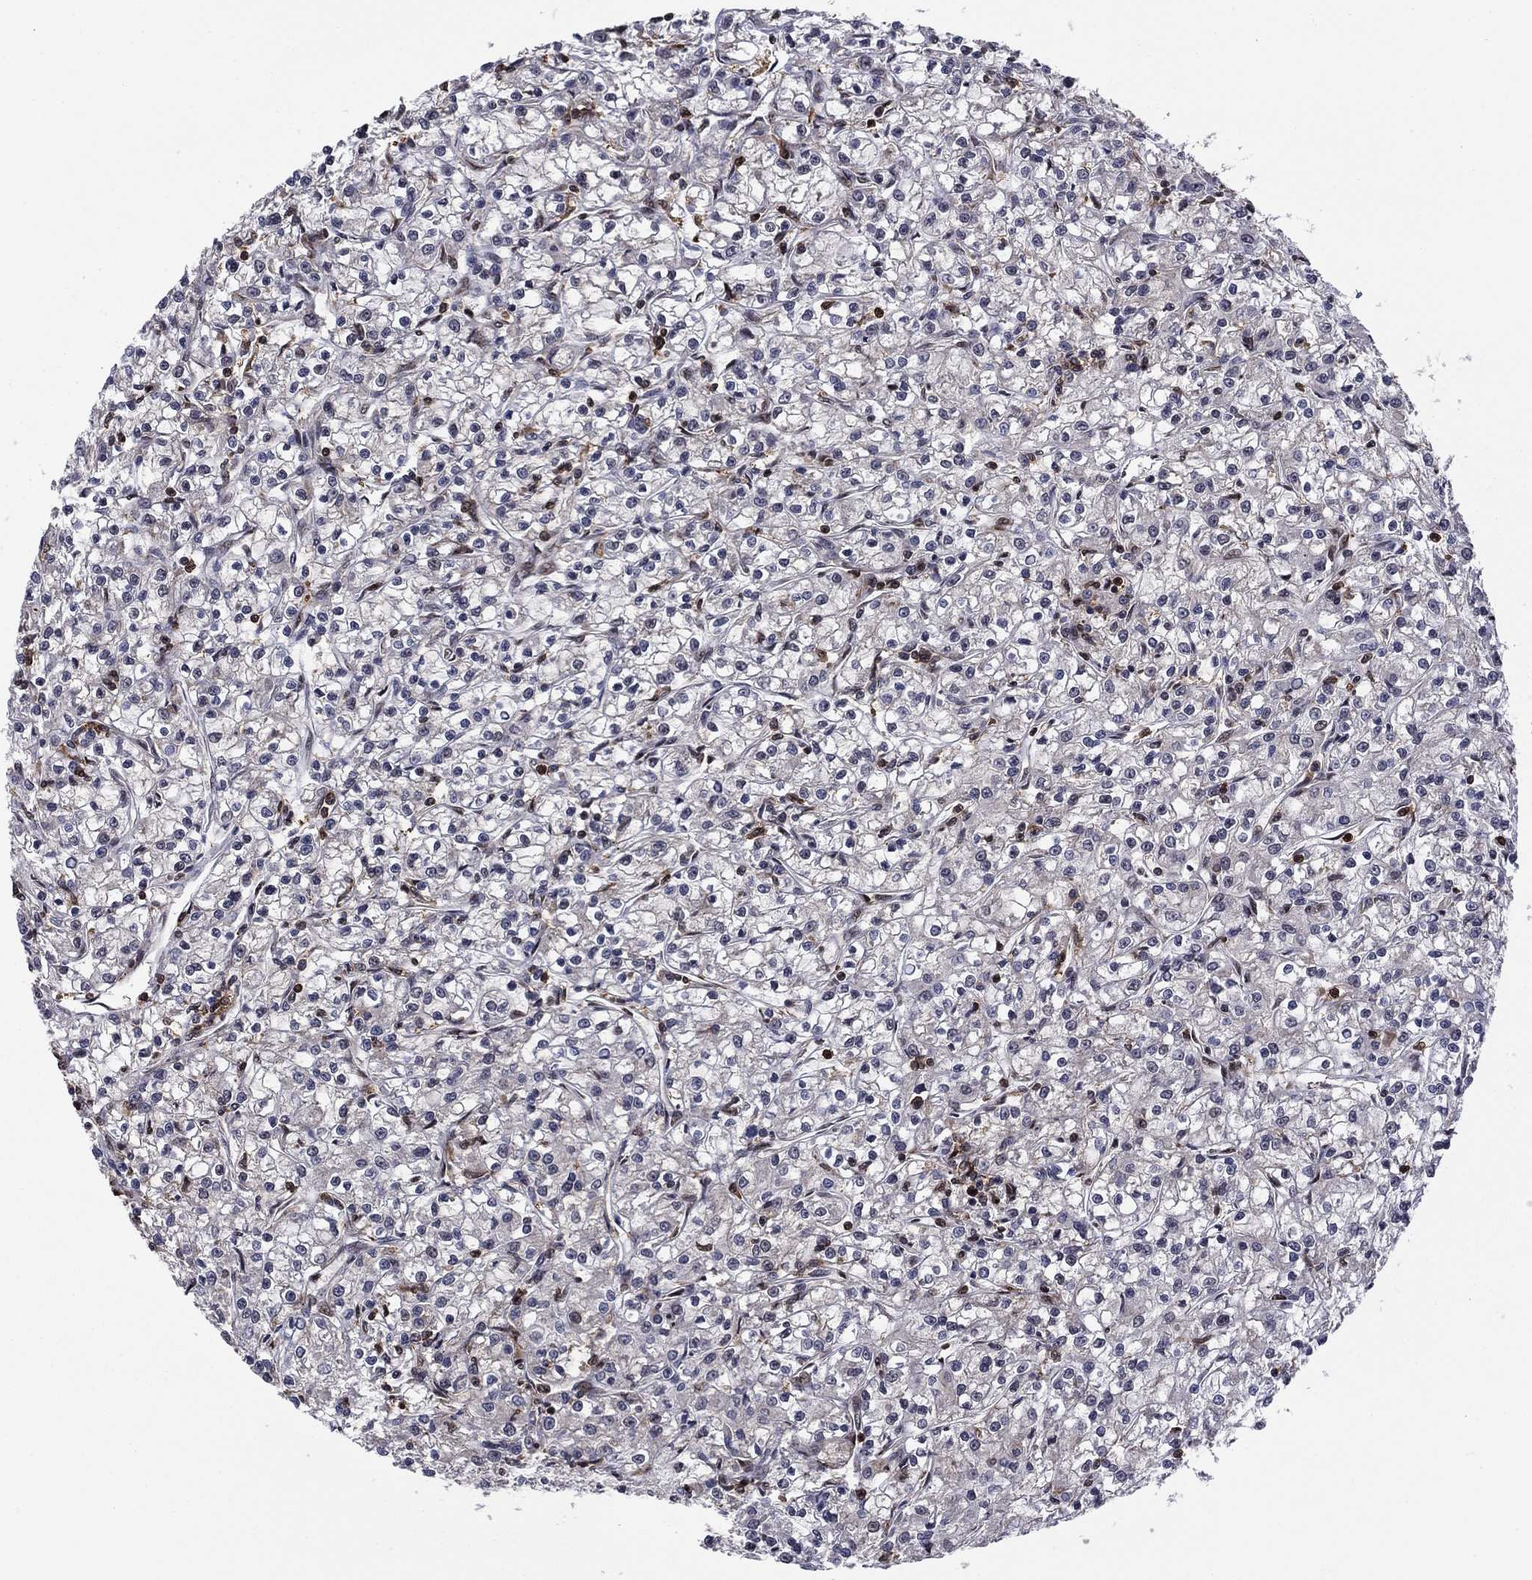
{"staining": {"intensity": "negative", "quantity": "none", "location": "none"}, "tissue": "renal cancer", "cell_type": "Tumor cells", "image_type": "cancer", "snomed": [{"axis": "morphology", "description": "Adenocarcinoma, NOS"}, {"axis": "topography", "description": "Kidney"}], "caption": "Immunohistochemical staining of human renal adenocarcinoma shows no significant staining in tumor cells.", "gene": "PSMD2", "patient": {"sex": "female", "age": 59}}